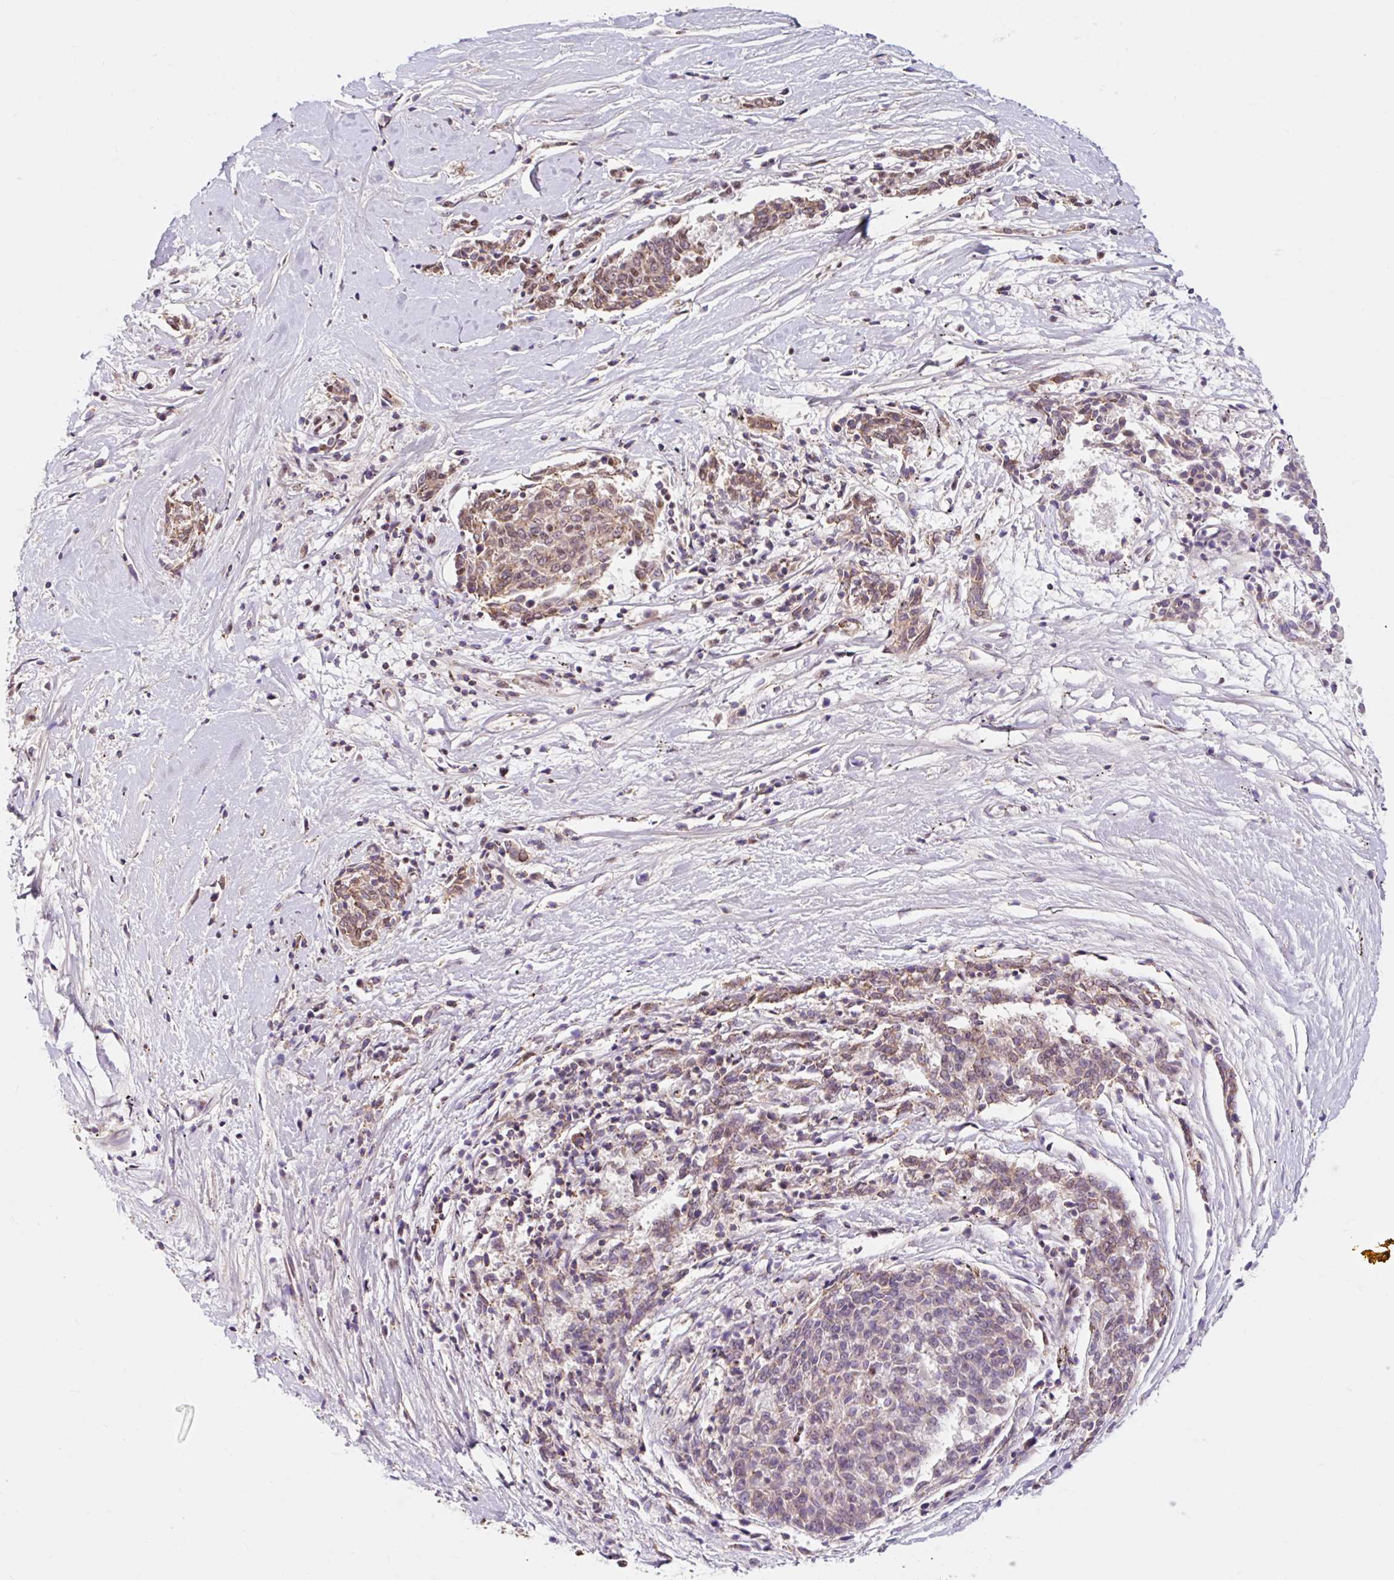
{"staining": {"intensity": "moderate", "quantity": ">75%", "location": "nuclear"}, "tissue": "melanoma", "cell_type": "Tumor cells", "image_type": "cancer", "snomed": [{"axis": "morphology", "description": "Malignant melanoma, NOS"}, {"axis": "topography", "description": "Skin"}], "caption": "Immunohistochemistry histopathology image of malignant melanoma stained for a protein (brown), which demonstrates medium levels of moderate nuclear expression in about >75% of tumor cells.", "gene": "BICRA", "patient": {"sex": "female", "age": 72}}